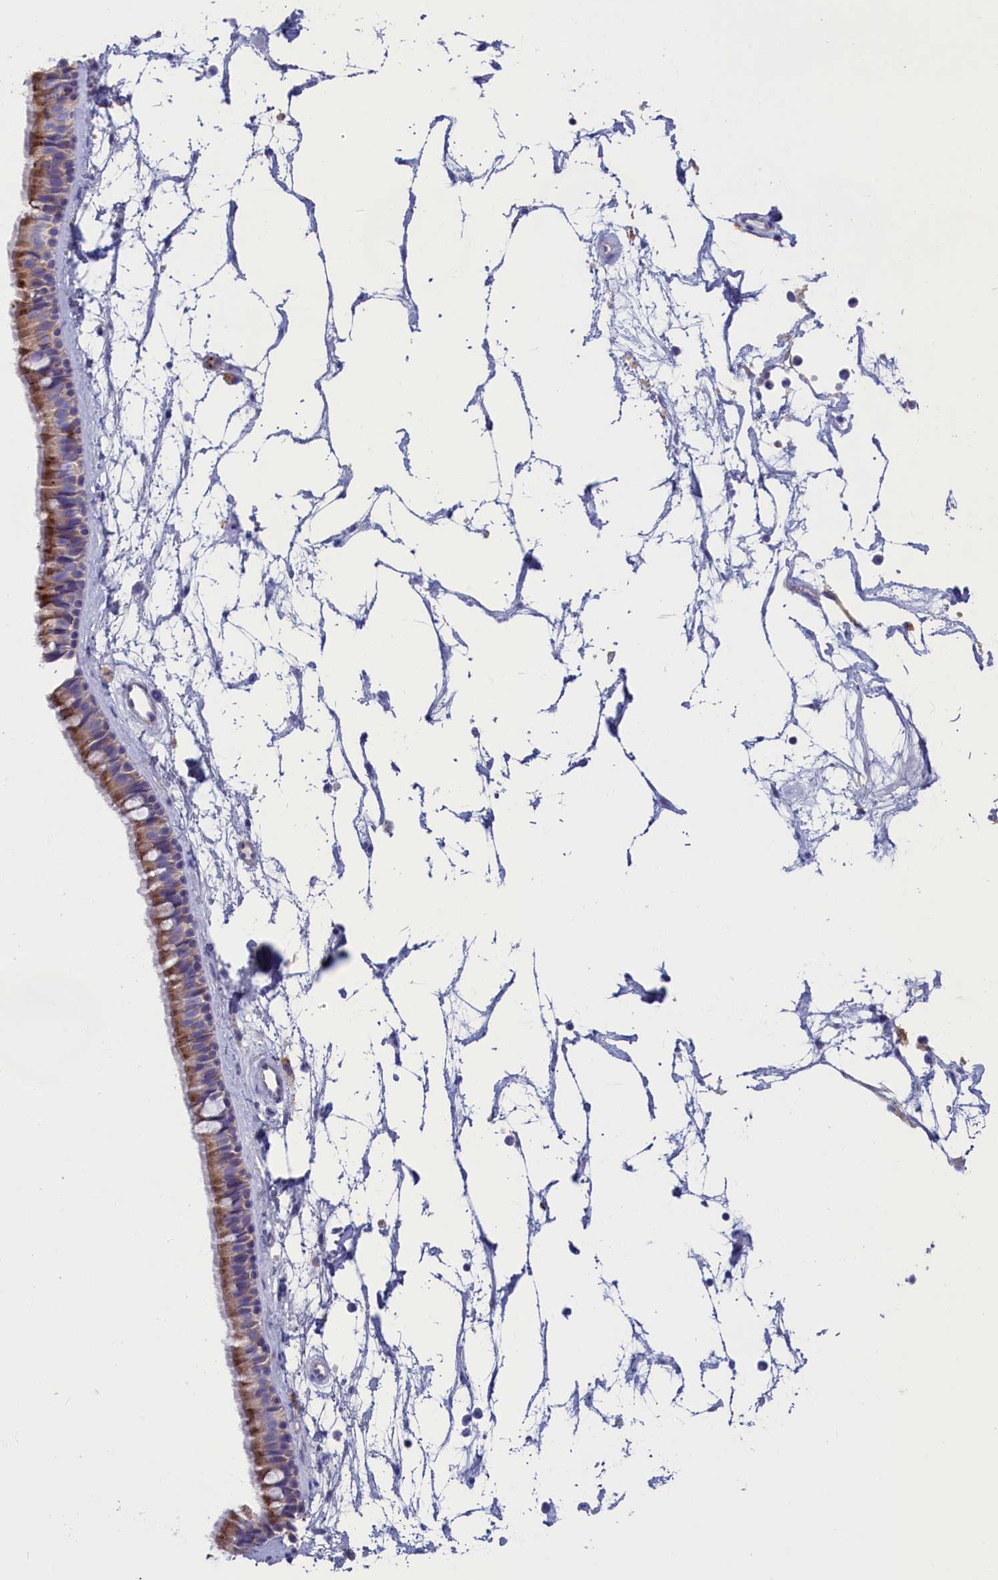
{"staining": {"intensity": "moderate", "quantity": "25%-75%", "location": "cytoplasmic/membranous"}, "tissue": "nasopharynx", "cell_type": "Respiratory epithelial cells", "image_type": "normal", "snomed": [{"axis": "morphology", "description": "Normal tissue, NOS"}, {"axis": "topography", "description": "Nasopharynx"}], "caption": "This is a photomicrograph of immunohistochemistry staining of normal nasopharynx, which shows moderate expression in the cytoplasmic/membranous of respiratory epithelial cells.", "gene": "WDR6", "patient": {"sex": "male", "age": 64}}